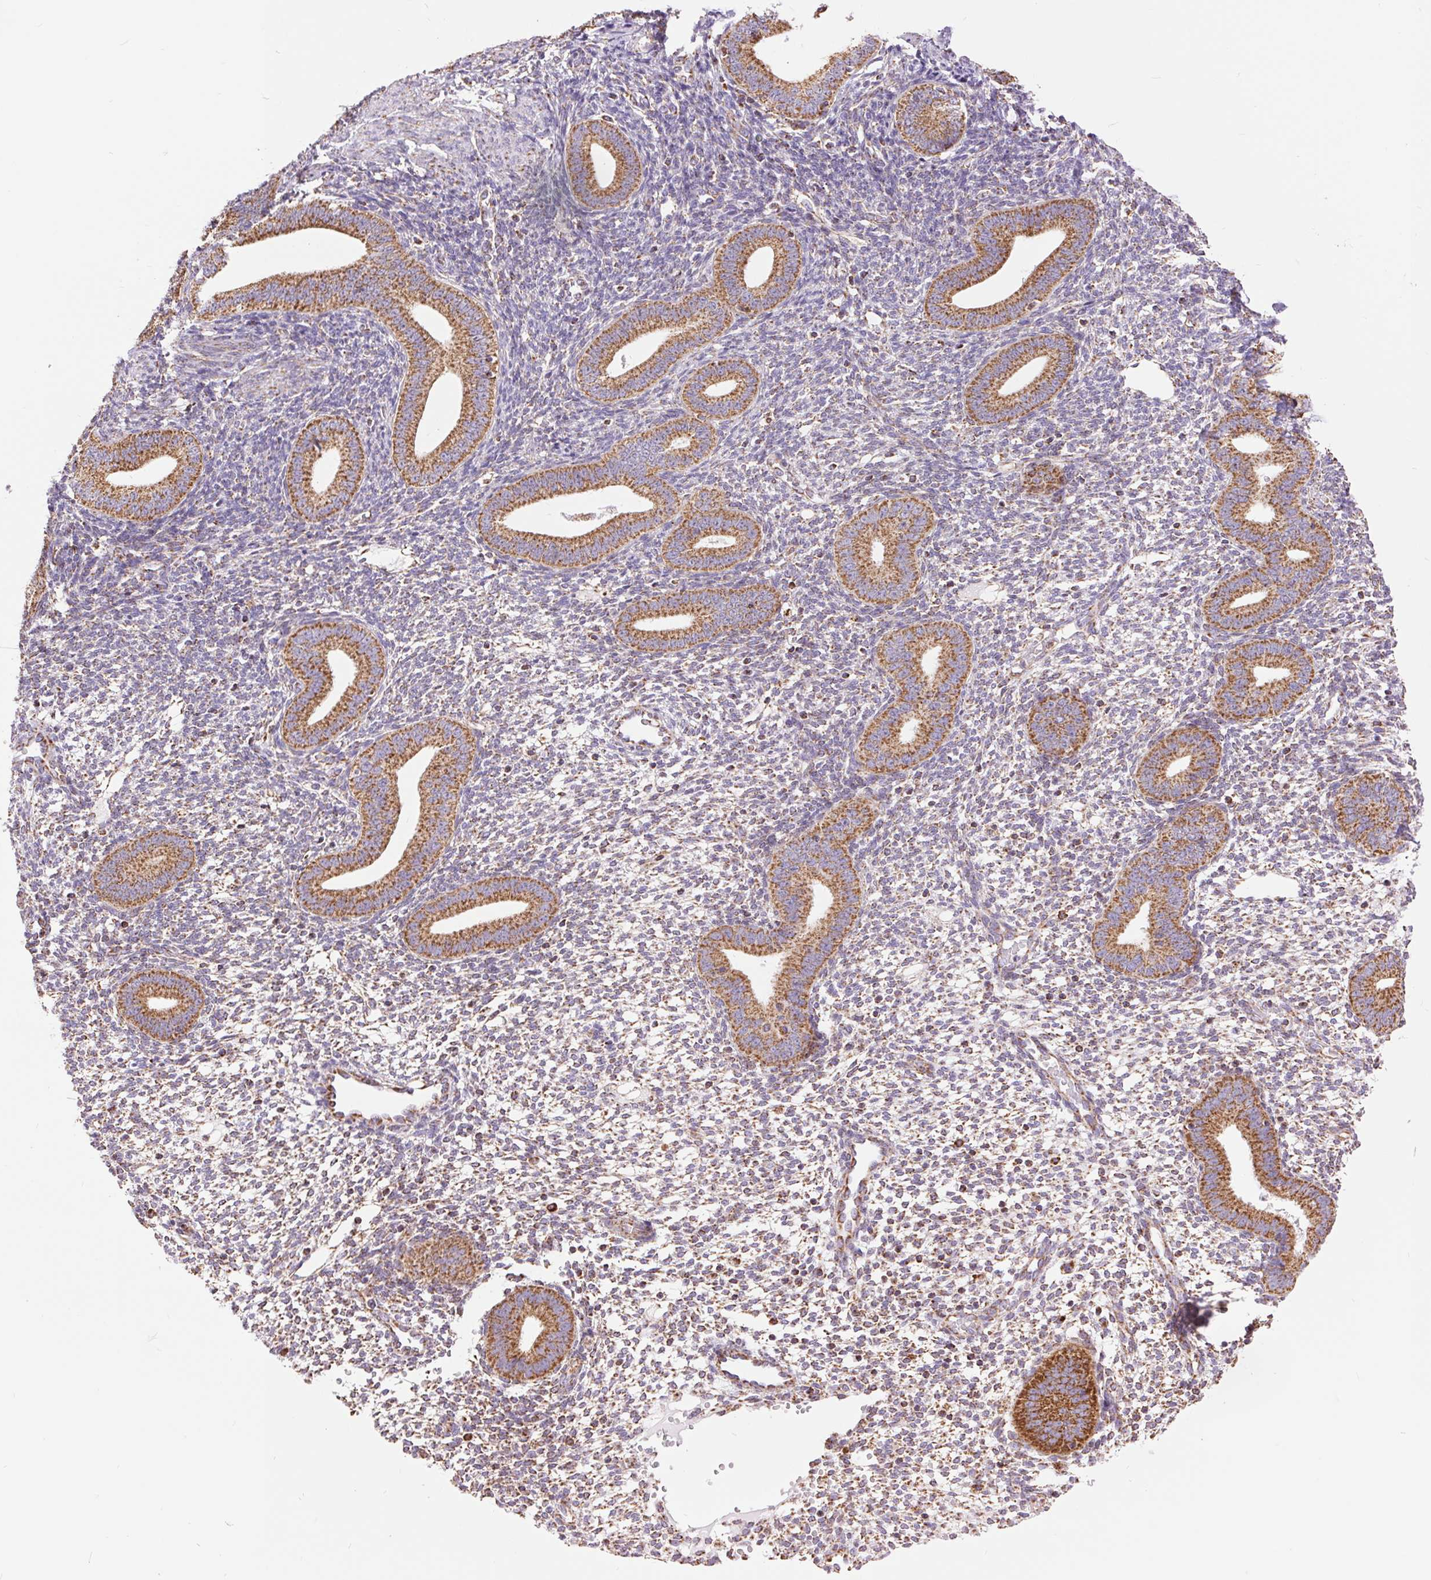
{"staining": {"intensity": "moderate", "quantity": ">75%", "location": "cytoplasmic/membranous"}, "tissue": "endometrium", "cell_type": "Cells in endometrial stroma", "image_type": "normal", "snomed": [{"axis": "morphology", "description": "Normal tissue, NOS"}, {"axis": "topography", "description": "Endometrium"}], "caption": "Protein staining of normal endometrium displays moderate cytoplasmic/membranous positivity in approximately >75% of cells in endometrial stroma. The staining is performed using DAB (3,3'-diaminobenzidine) brown chromogen to label protein expression. The nuclei are counter-stained blue using hematoxylin.", "gene": "ATP5PB", "patient": {"sex": "female", "age": 40}}